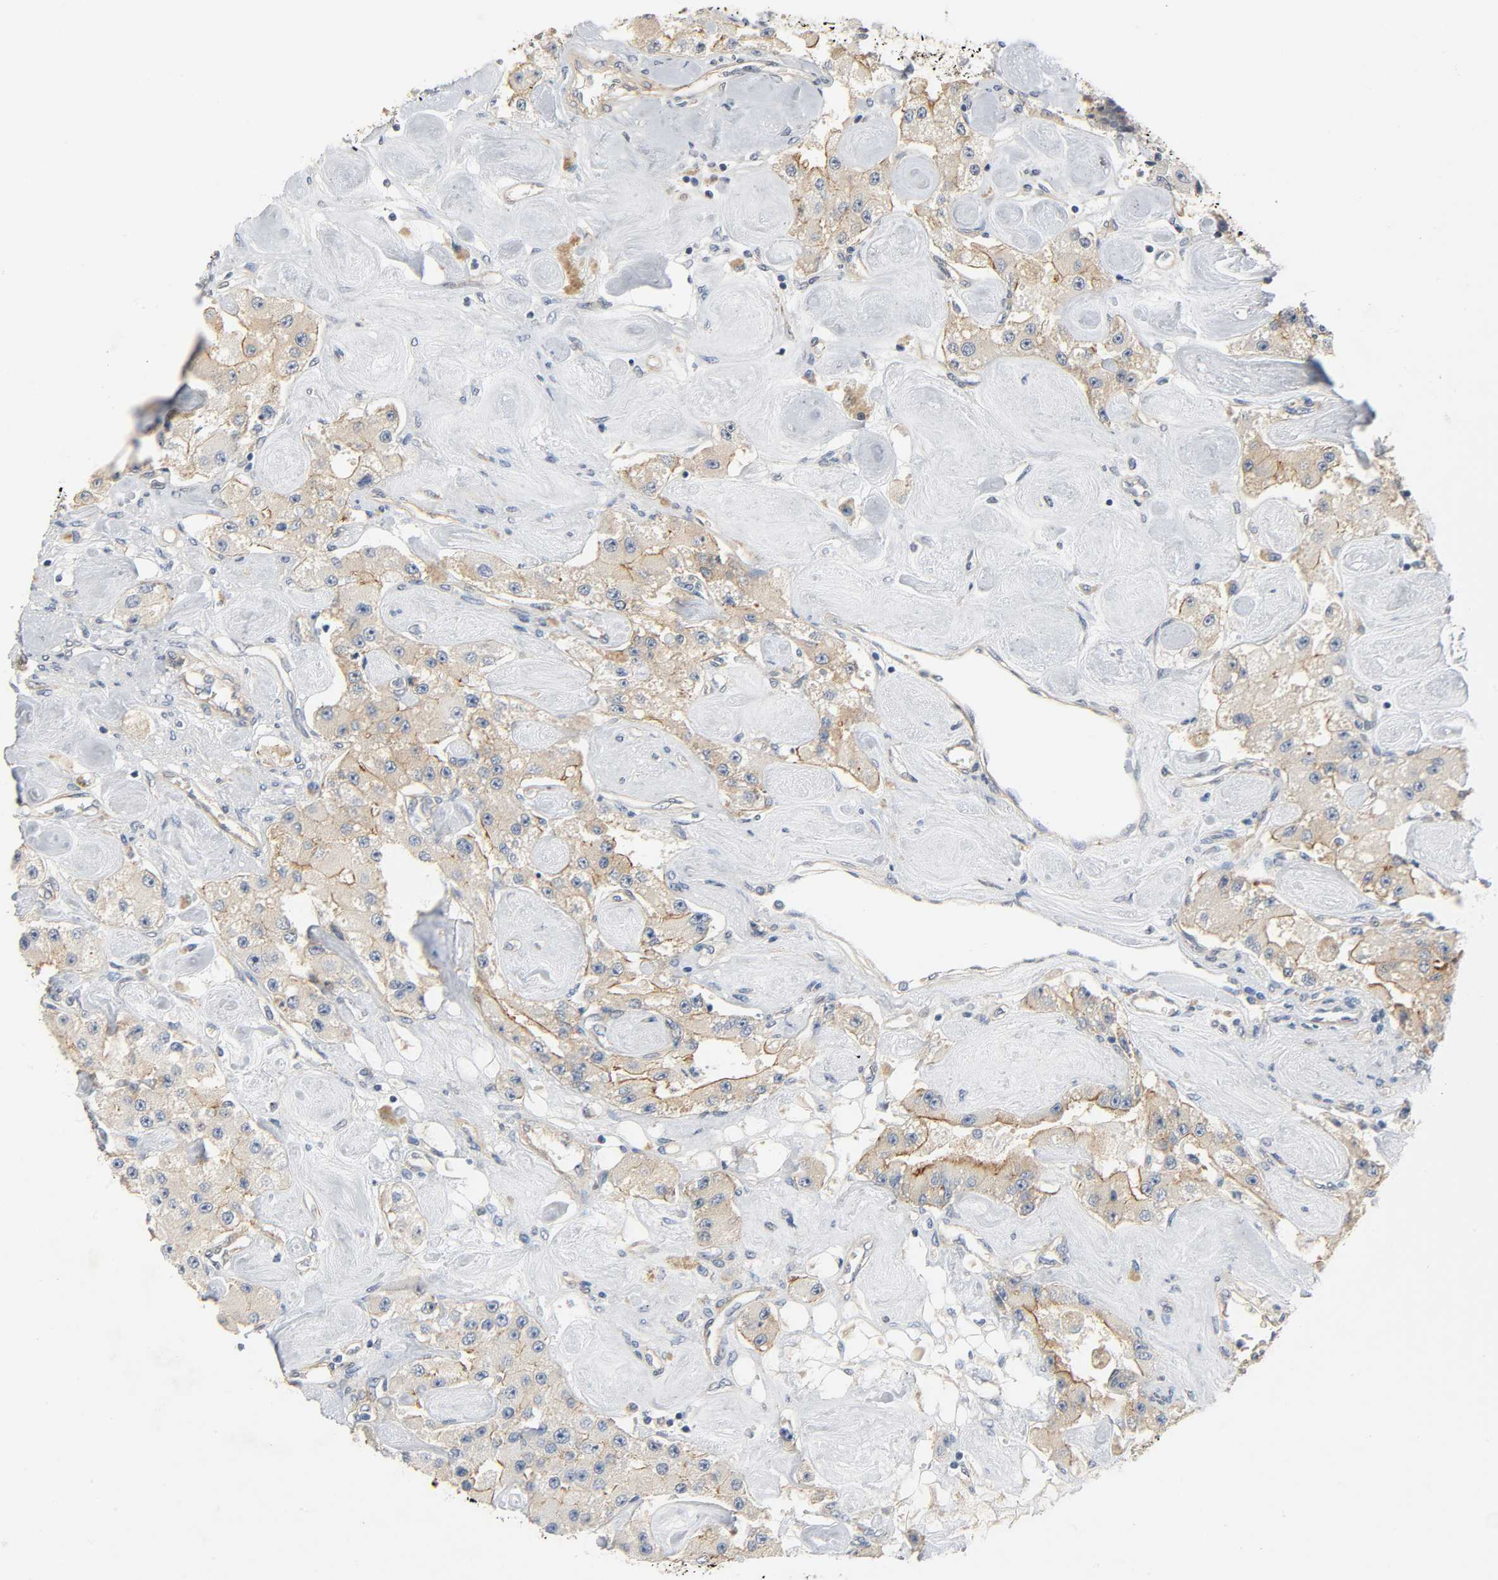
{"staining": {"intensity": "moderate", "quantity": ">75%", "location": "cytoplasmic/membranous"}, "tissue": "carcinoid", "cell_type": "Tumor cells", "image_type": "cancer", "snomed": [{"axis": "morphology", "description": "Carcinoid, malignant, NOS"}, {"axis": "topography", "description": "Pancreas"}], "caption": "Protein staining shows moderate cytoplasmic/membranous positivity in approximately >75% of tumor cells in malignant carcinoid.", "gene": "ARPC1A", "patient": {"sex": "male", "age": 41}}